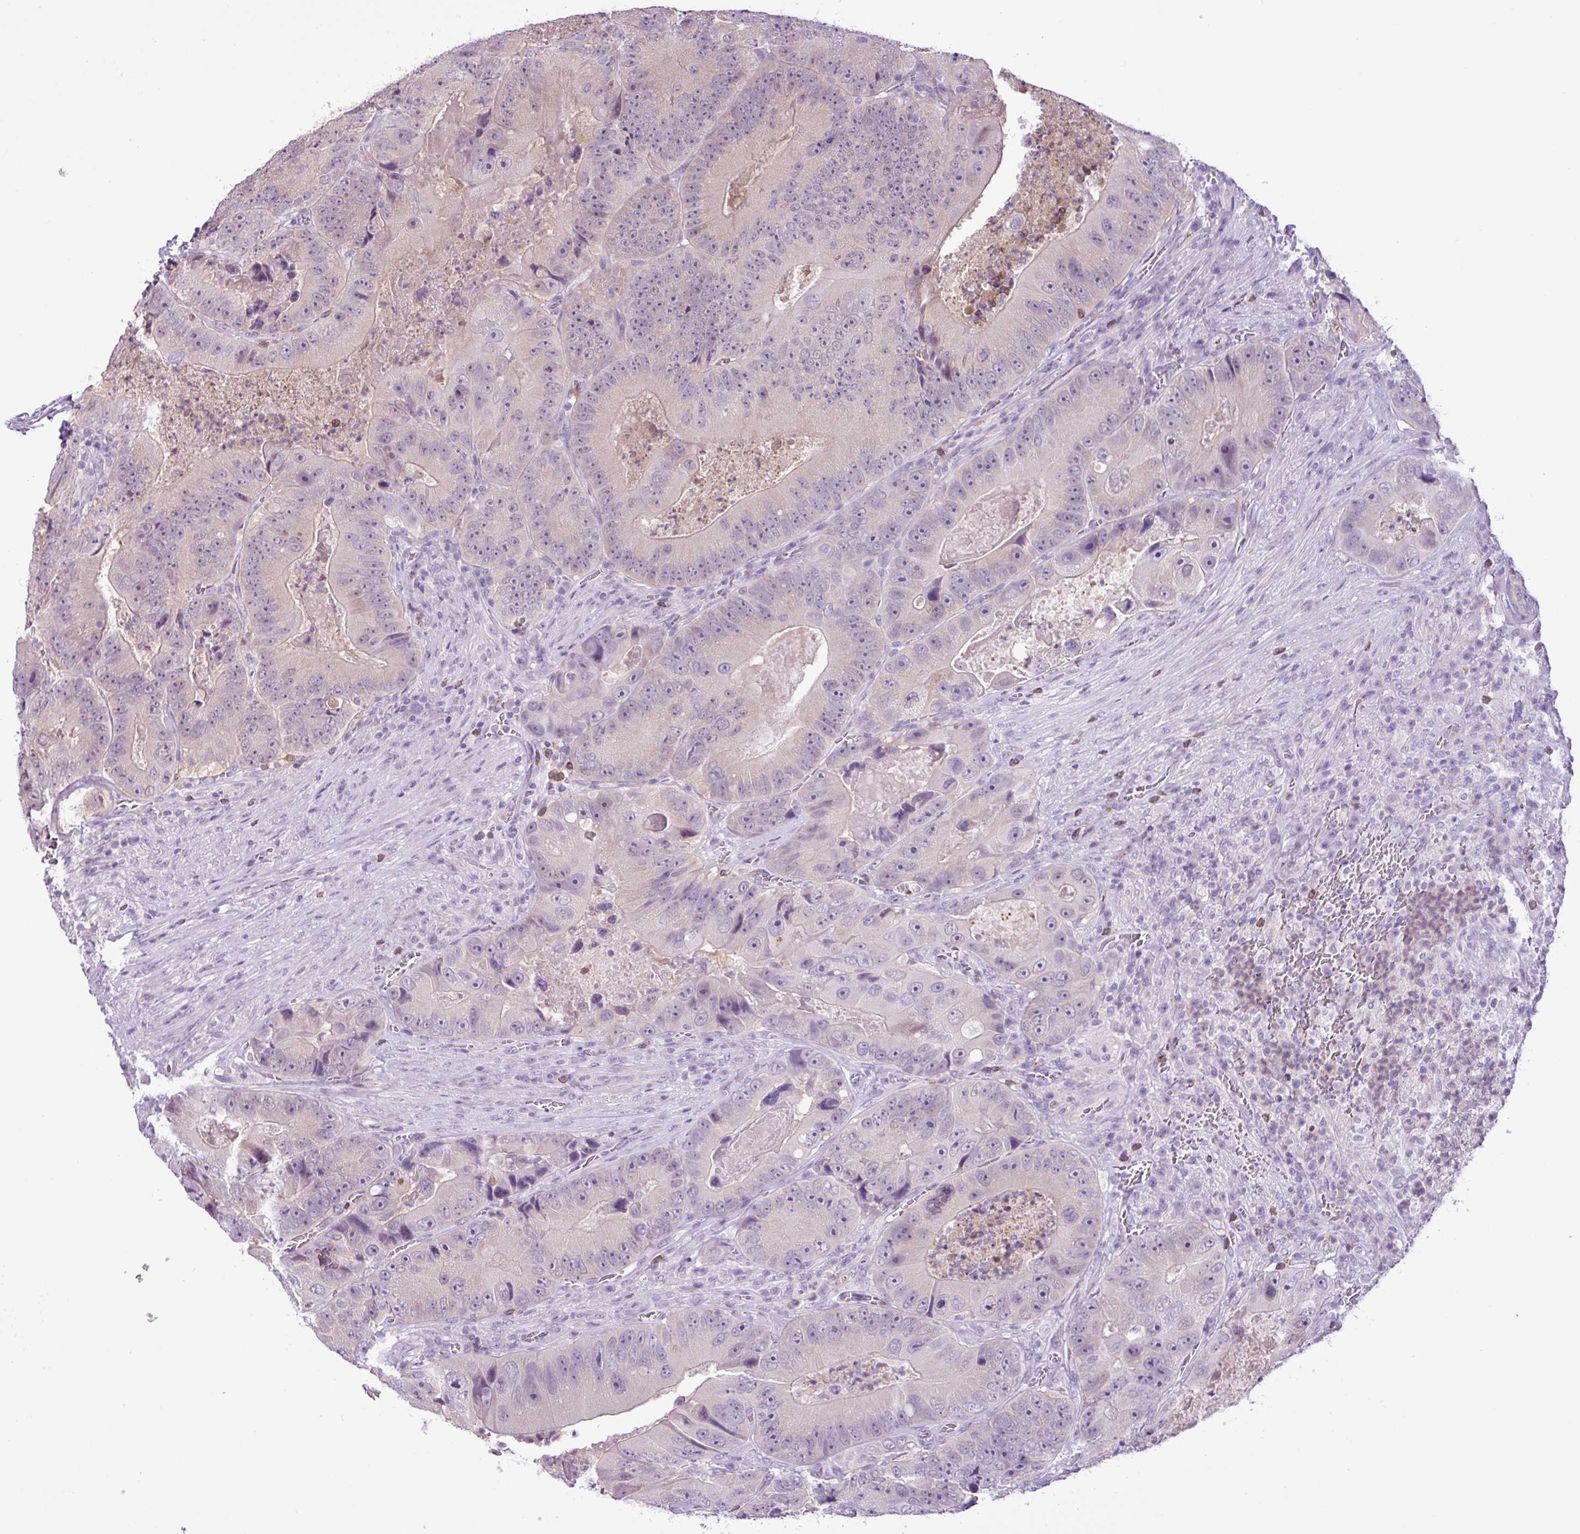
{"staining": {"intensity": "negative", "quantity": "none", "location": "none"}, "tissue": "colorectal cancer", "cell_type": "Tumor cells", "image_type": "cancer", "snomed": [{"axis": "morphology", "description": "Adenocarcinoma, NOS"}, {"axis": "topography", "description": "Colon"}], "caption": "This is a image of IHC staining of colorectal cancer, which shows no staining in tumor cells.", "gene": "TONSL", "patient": {"sex": "female", "age": 86}}